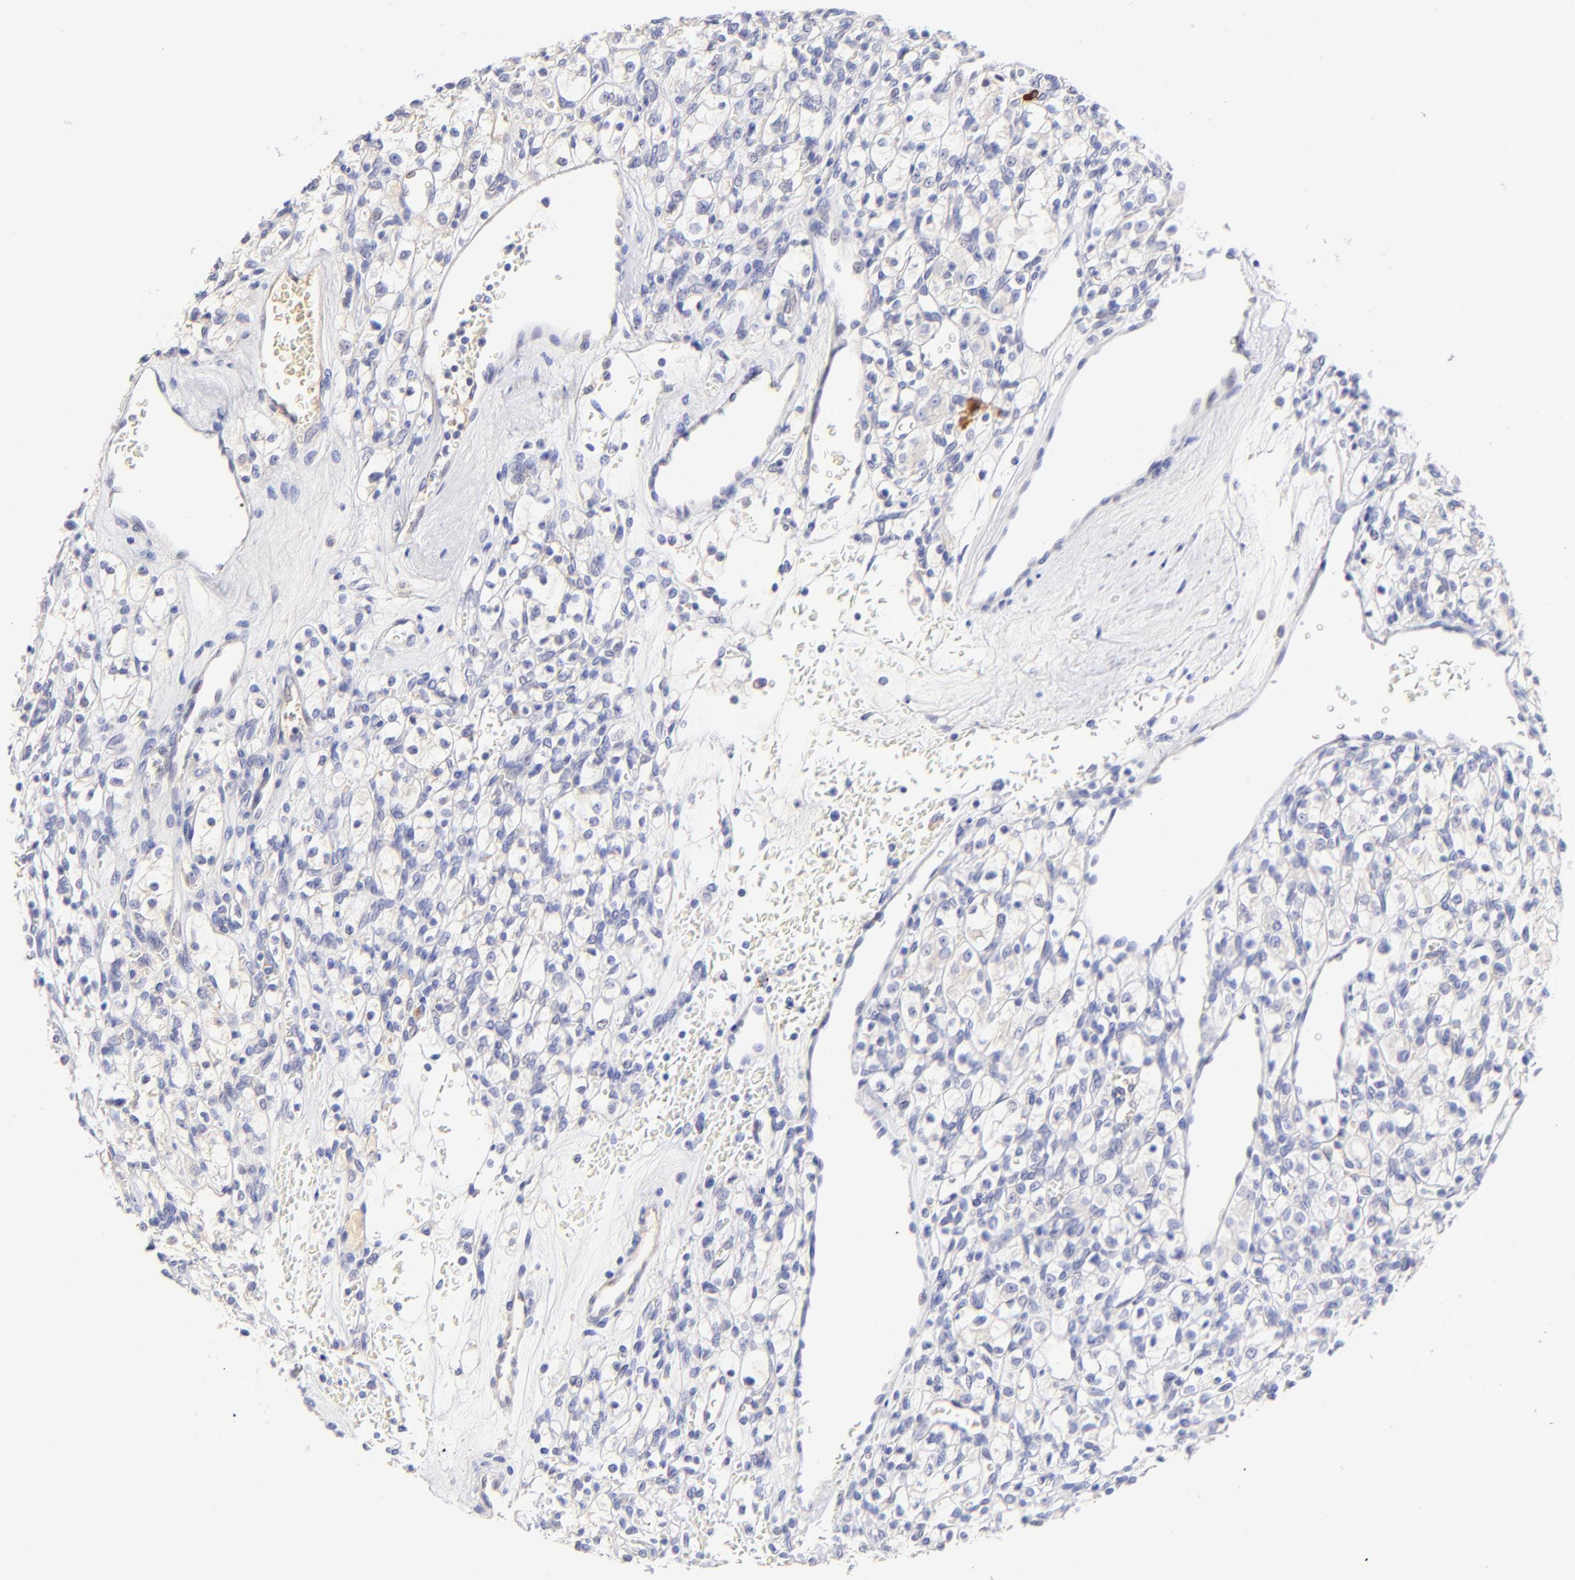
{"staining": {"intensity": "negative", "quantity": "none", "location": "none"}, "tissue": "renal cancer", "cell_type": "Tumor cells", "image_type": "cancer", "snomed": [{"axis": "morphology", "description": "Adenocarcinoma, NOS"}, {"axis": "topography", "description": "Kidney"}], "caption": "Adenocarcinoma (renal) stained for a protein using immunohistochemistry (IHC) shows no expression tumor cells.", "gene": "ASB9", "patient": {"sex": "female", "age": 62}}